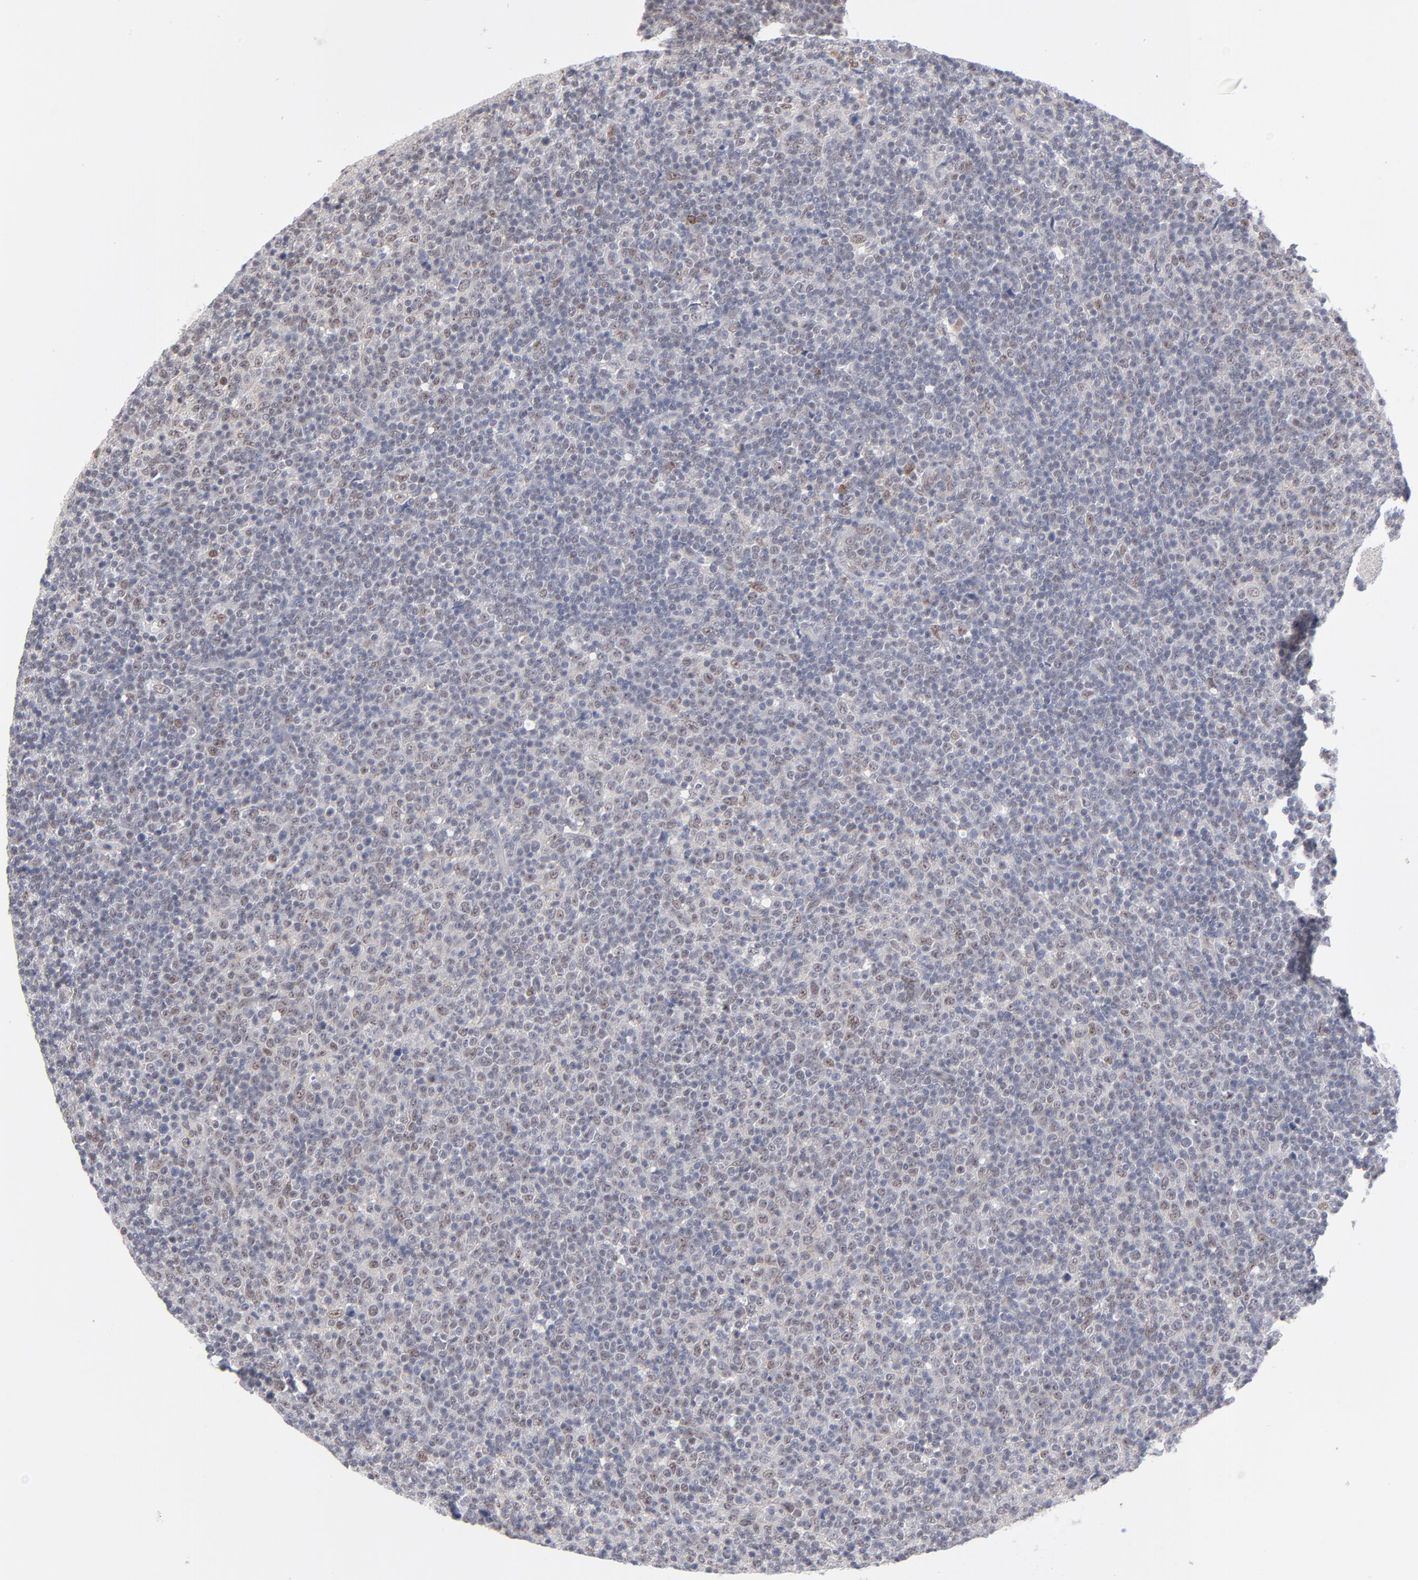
{"staining": {"intensity": "weak", "quantity": "25%-75%", "location": "nuclear"}, "tissue": "lymphoma", "cell_type": "Tumor cells", "image_type": "cancer", "snomed": [{"axis": "morphology", "description": "Malignant lymphoma, non-Hodgkin's type, Low grade"}, {"axis": "topography", "description": "Lymph node"}], "caption": "Brown immunohistochemical staining in lymphoma exhibits weak nuclear staining in approximately 25%-75% of tumor cells.", "gene": "NBN", "patient": {"sex": "male", "age": 70}}